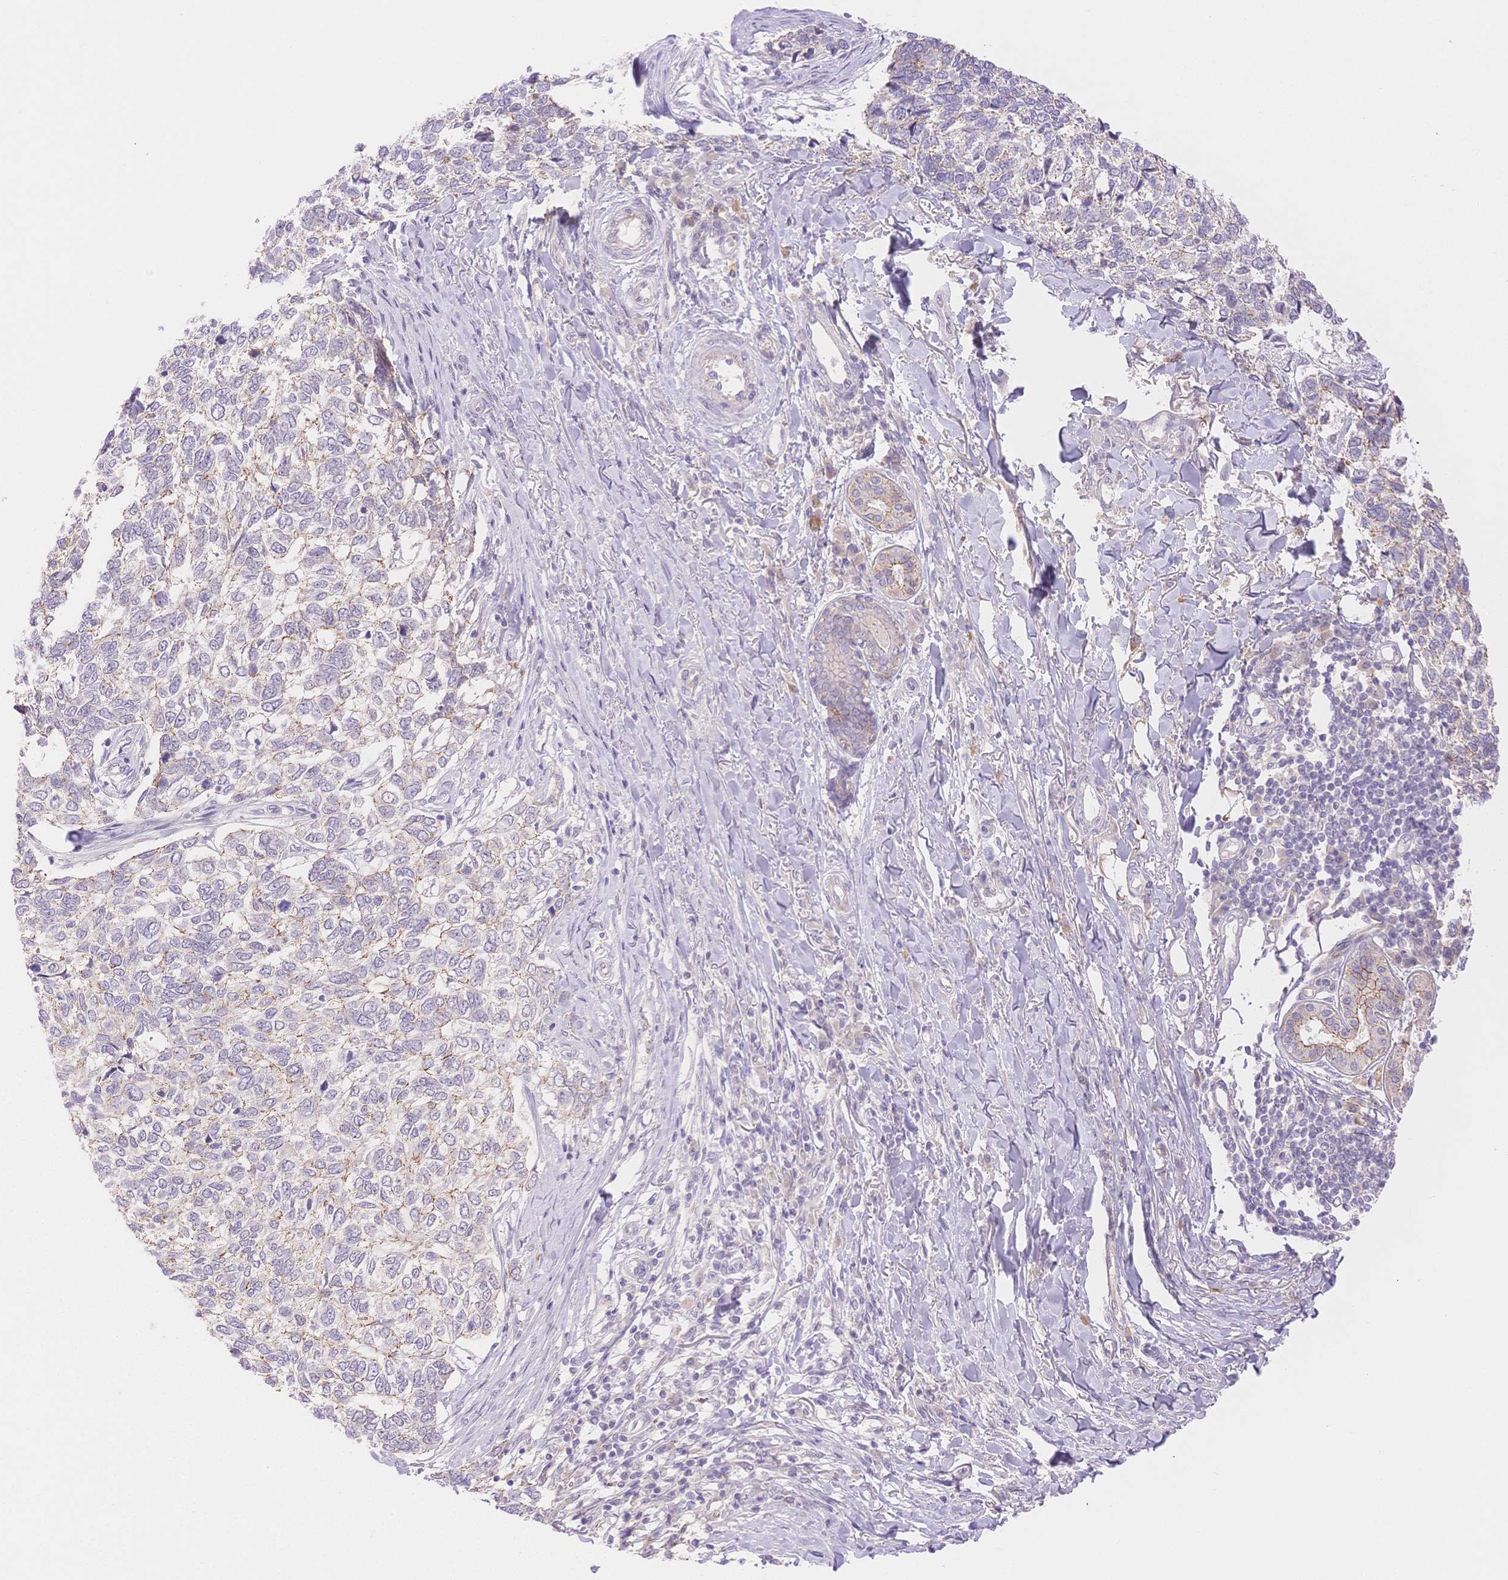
{"staining": {"intensity": "negative", "quantity": "none", "location": "none"}, "tissue": "skin cancer", "cell_type": "Tumor cells", "image_type": "cancer", "snomed": [{"axis": "morphology", "description": "Basal cell carcinoma"}, {"axis": "topography", "description": "Skin"}], "caption": "The IHC photomicrograph has no significant positivity in tumor cells of skin cancer tissue. (DAB (3,3'-diaminobenzidine) IHC visualized using brightfield microscopy, high magnification).", "gene": "WDR54", "patient": {"sex": "female", "age": 65}}